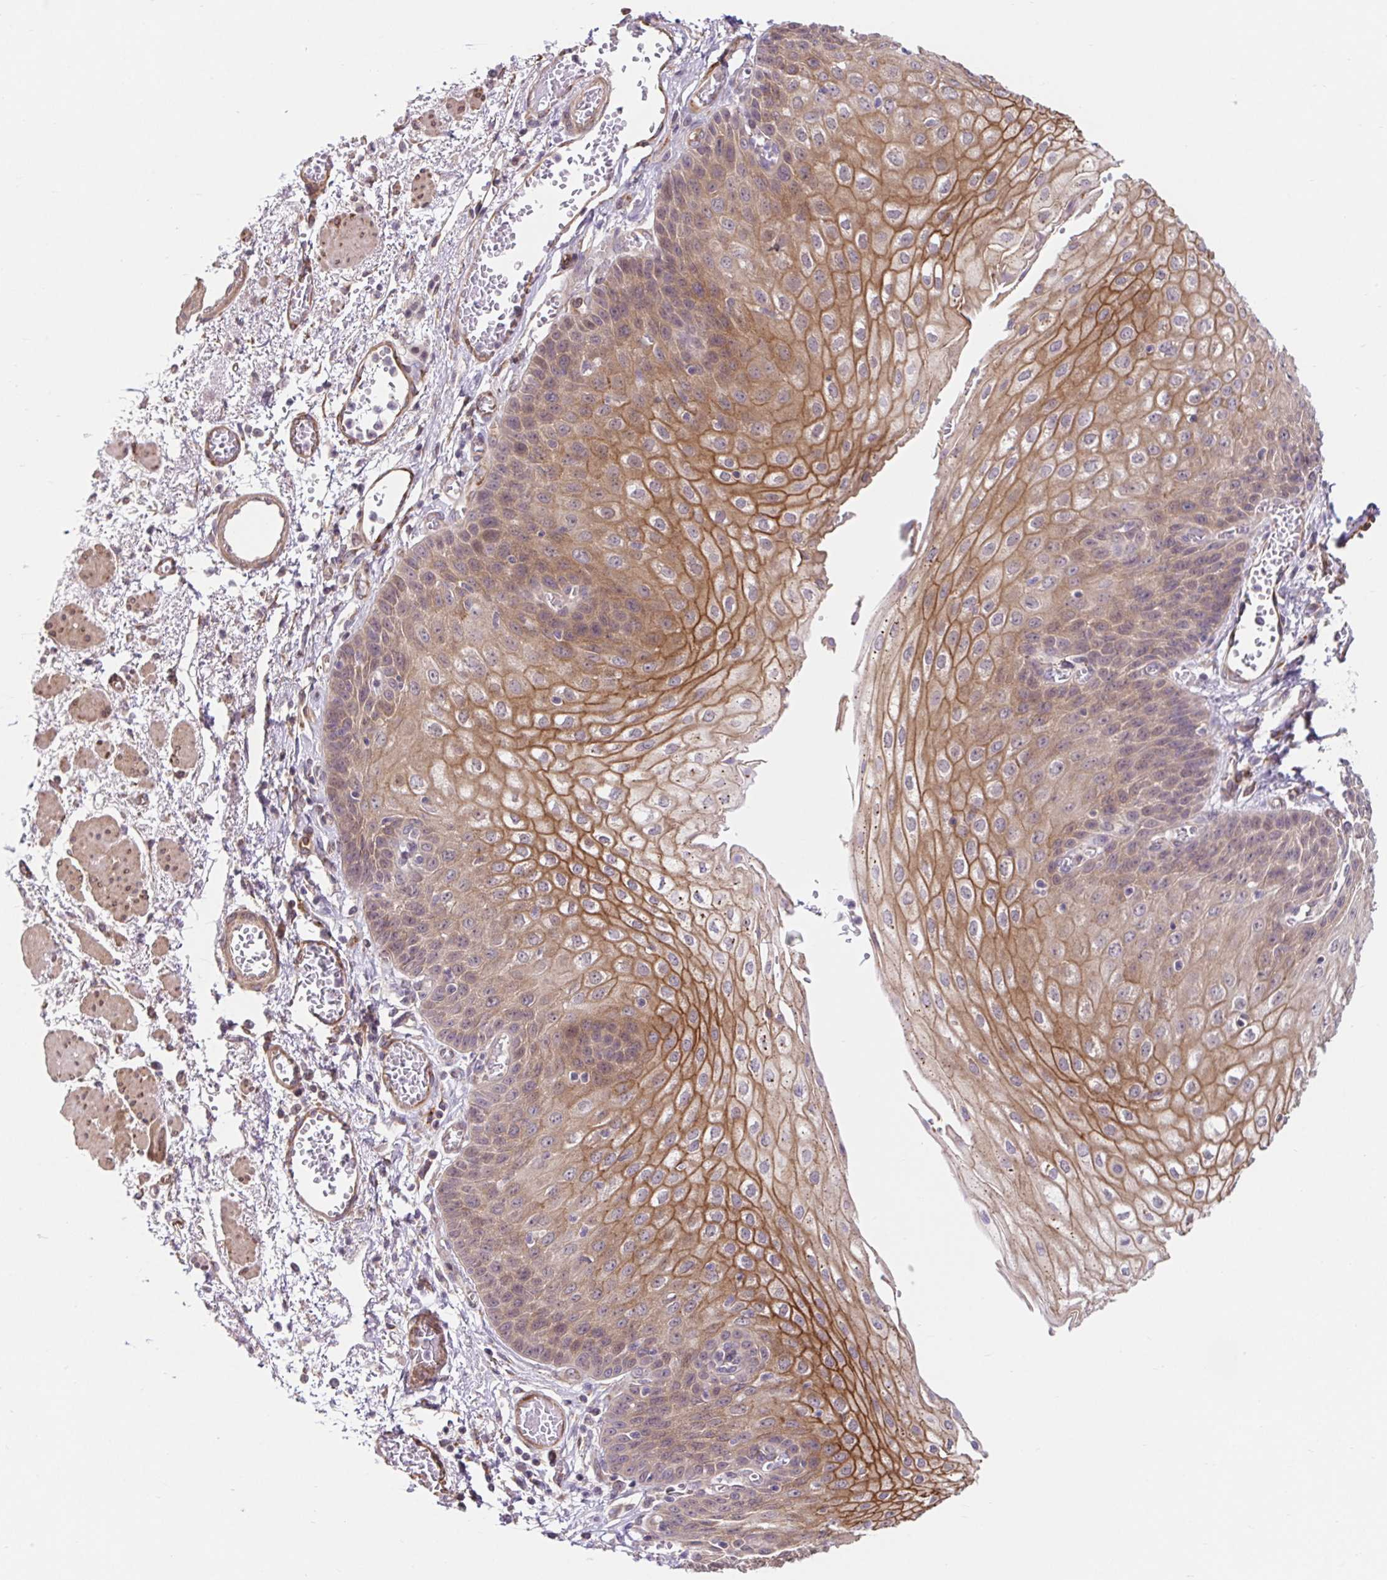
{"staining": {"intensity": "moderate", "quantity": "25%-75%", "location": "cytoplasmic/membranous"}, "tissue": "esophagus", "cell_type": "Squamous epithelial cells", "image_type": "normal", "snomed": [{"axis": "morphology", "description": "Normal tissue, NOS"}, {"axis": "morphology", "description": "Adenocarcinoma, NOS"}, {"axis": "topography", "description": "Esophagus"}], "caption": "Immunohistochemical staining of normal esophagus shows moderate cytoplasmic/membranous protein staining in approximately 25%-75% of squamous epithelial cells. The protein of interest is stained brown, and the nuclei are stained in blue (DAB (3,3'-diaminobenzidine) IHC with brightfield microscopy, high magnification).", "gene": "LYPD5", "patient": {"sex": "male", "age": 81}}